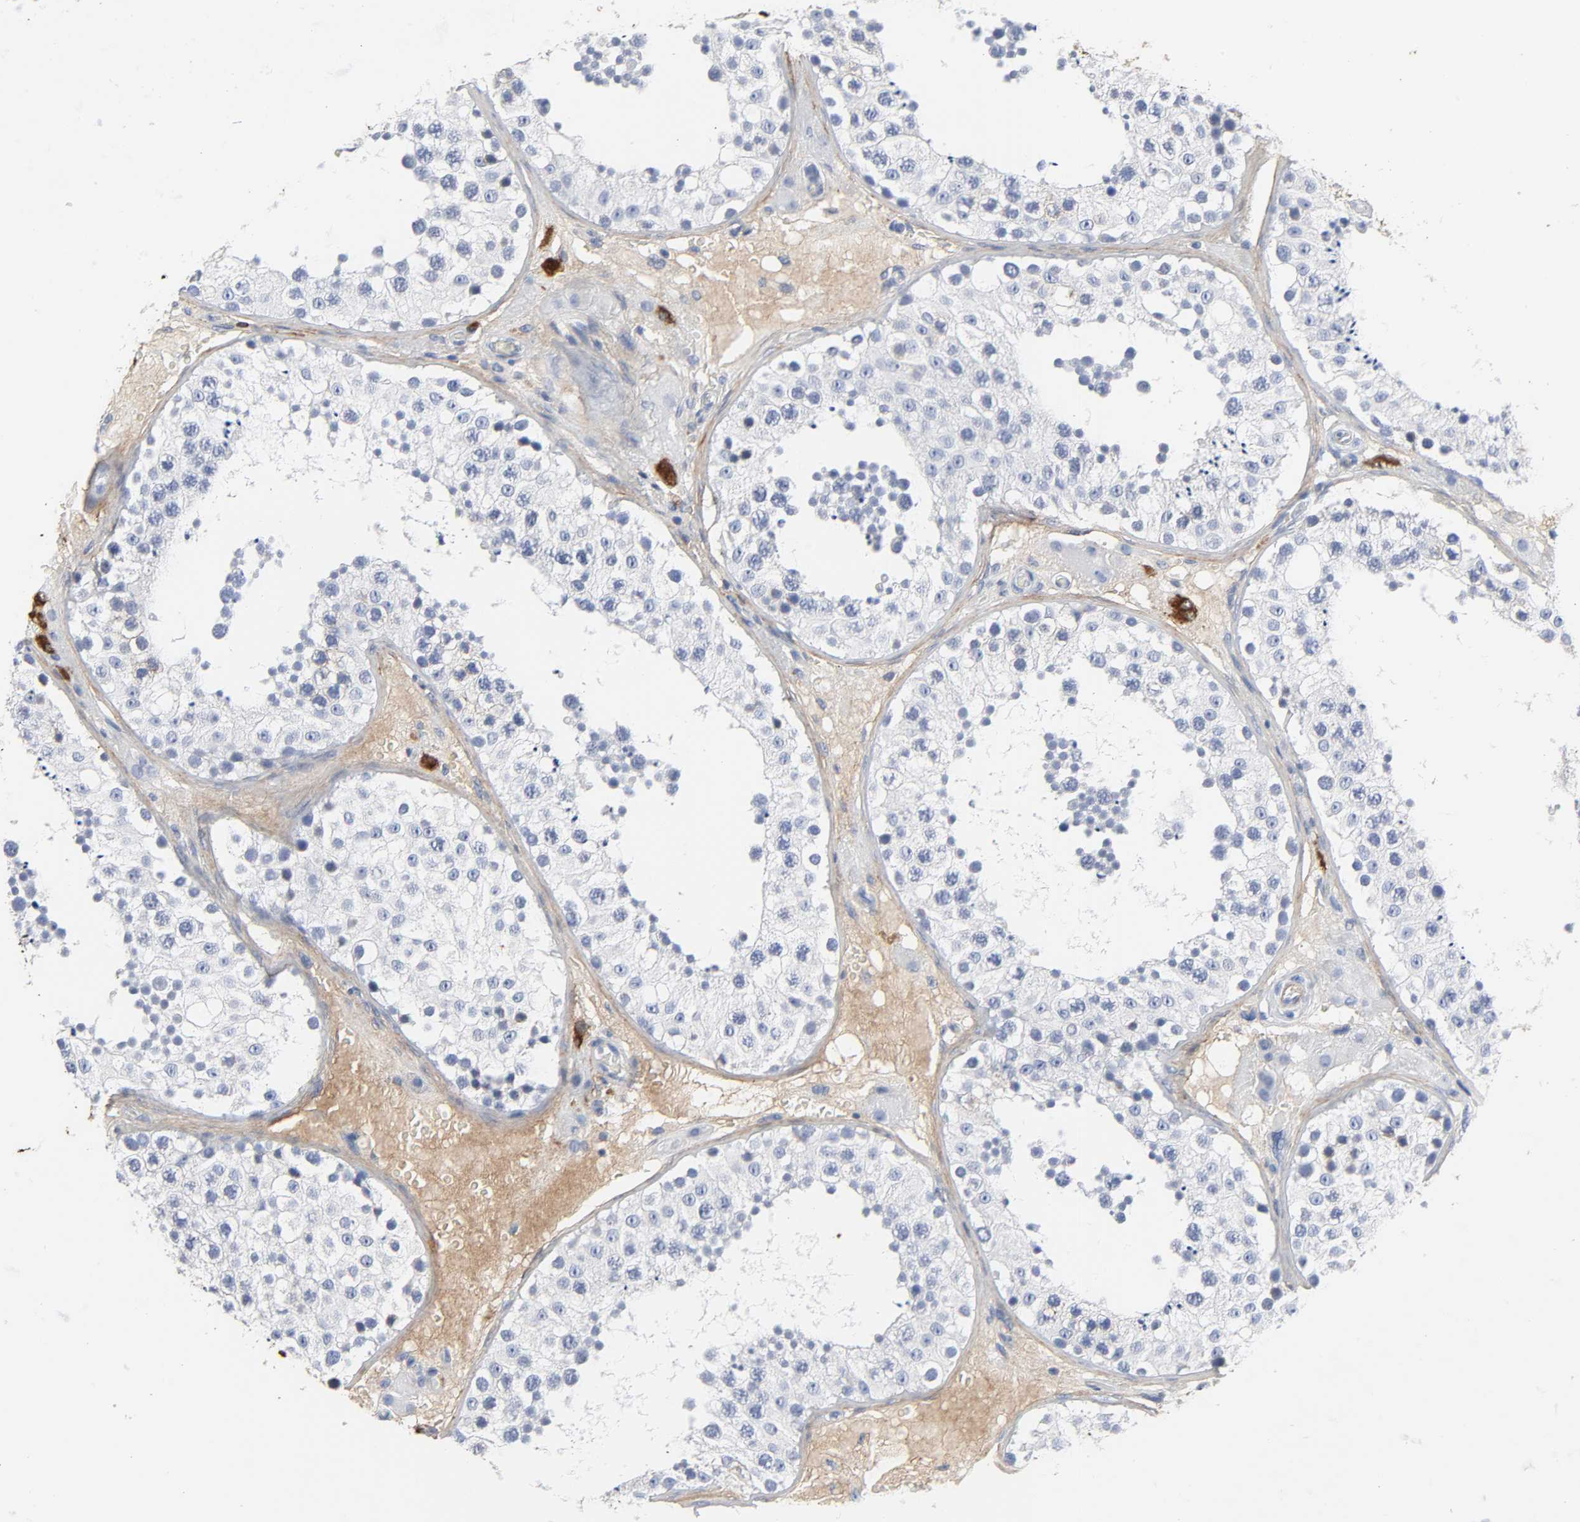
{"staining": {"intensity": "negative", "quantity": "none", "location": "none"}, "tissue": "testis", "cell_type": "Cells in seminiferous ducts", "image_type": "normal", "snomed": [{"axis": "morphology", "description": "Normal tissue, NOS"}, {"axis": "topography", "description": "Testis"}], "caption": "Photomicrograph shows no significant protein expression in cells in seminiferous ducts of benign testis.", "gene": "FBLN1", "patient": {"sex": "male", "age": 26}}